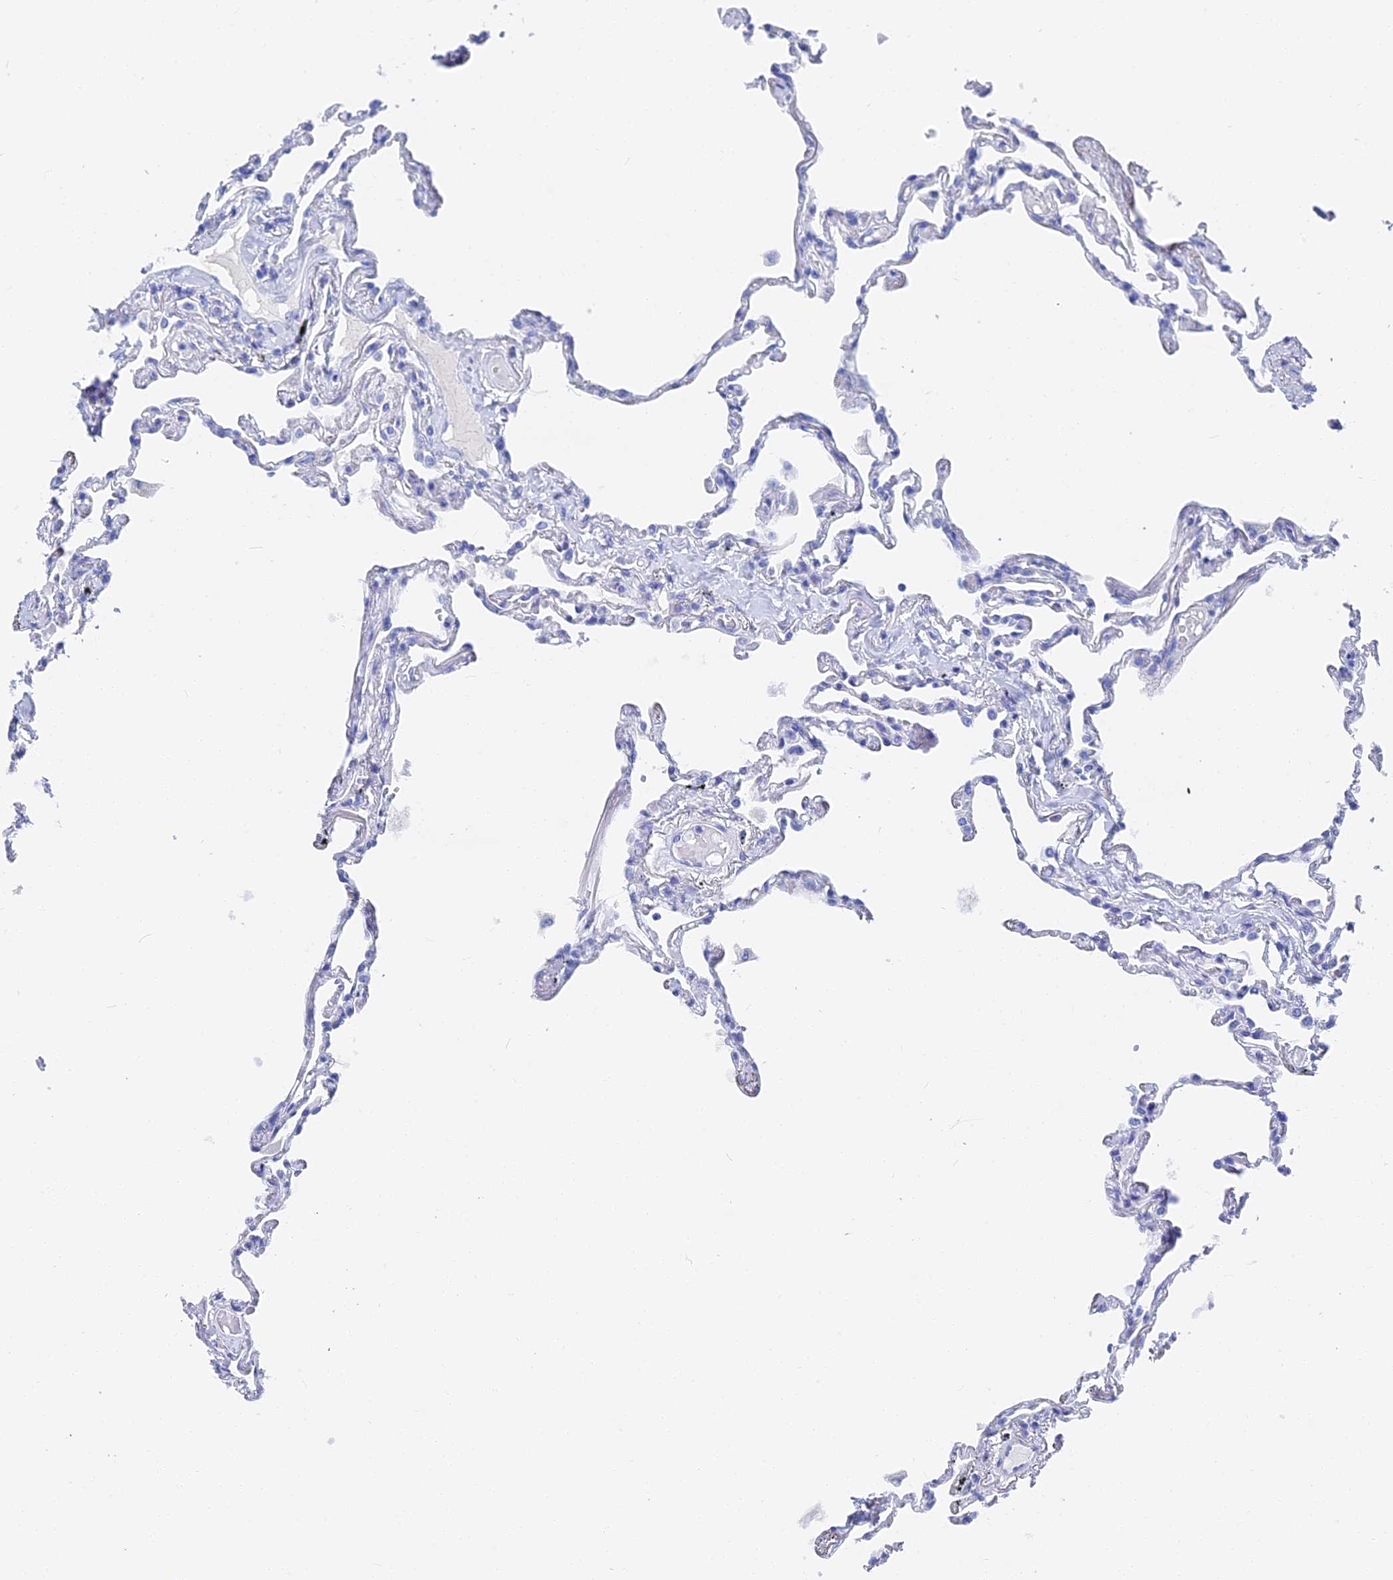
{"staining": {"intensity": "negative", "quantity": "none", "location": "none"}, "tissue": "lung", "cell_type": "Alveolar cells", "image_type": "normal", "snomed": [{"axis": "morphology", "description": "Normal tissue, NOS"}, {"axis": "topography", "description": "Lung"}], "caption": "The histopathology image displays no significant positivity in alveolar cells of lung.", "gene": "VPS33B", "patient": {"sex": "female", "age": 67}}